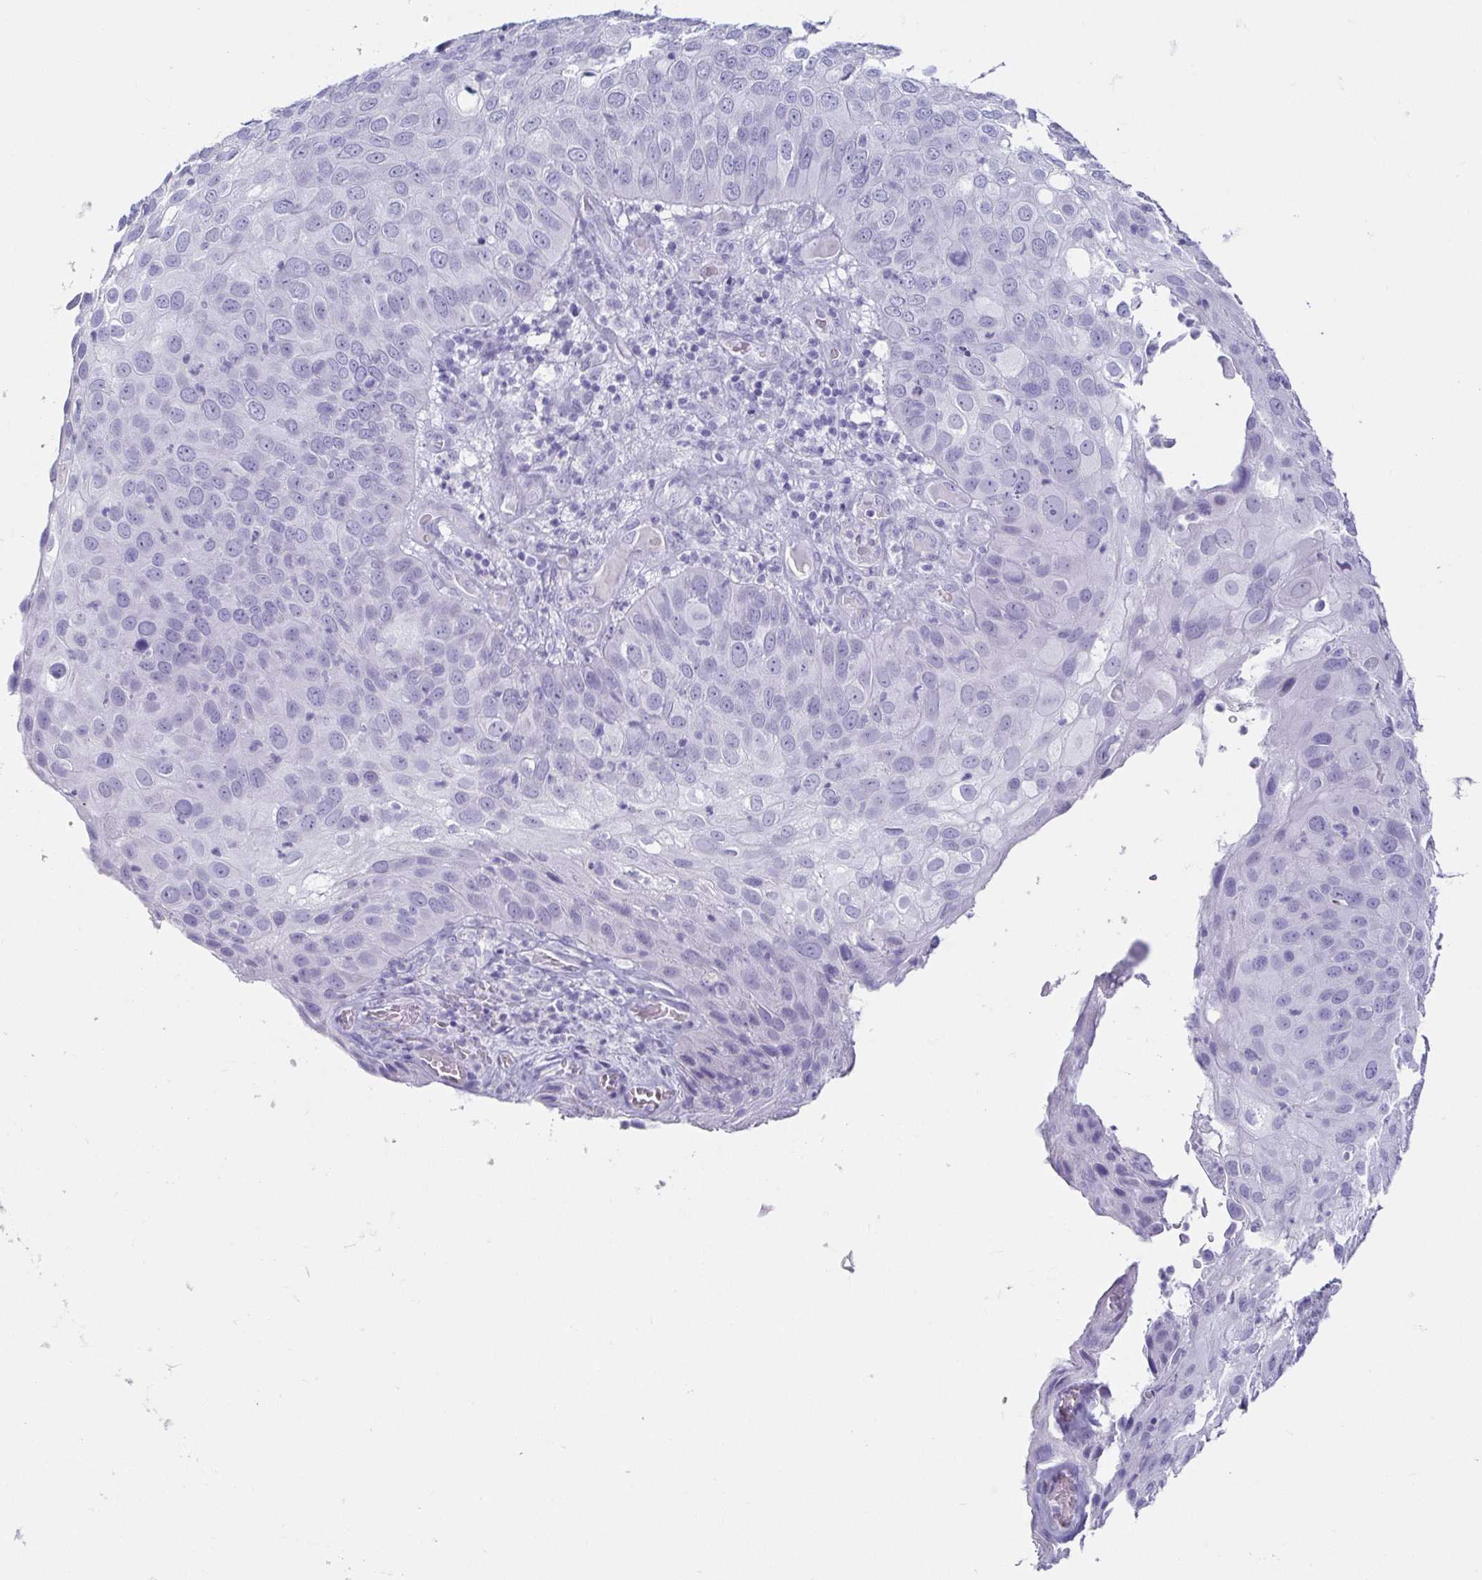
{"staining": {"intensity": "negative", "quantity": "none", "location": "none"}, "tissue": "skin cancer", "cell_type": "Tumor cells", "image_type": "cancer", "snomed": [{"axis": "morphology", "description": "Squamous cell carcinoma, NOS"}, {"axis": "topography", "description": "Skin"}], "caption": "Immunohistochemical staining of skin cancer displays no significant staining in tumor cells.", "gene": "CD164L2", "patient": {"sex": "male", "age": 87}}